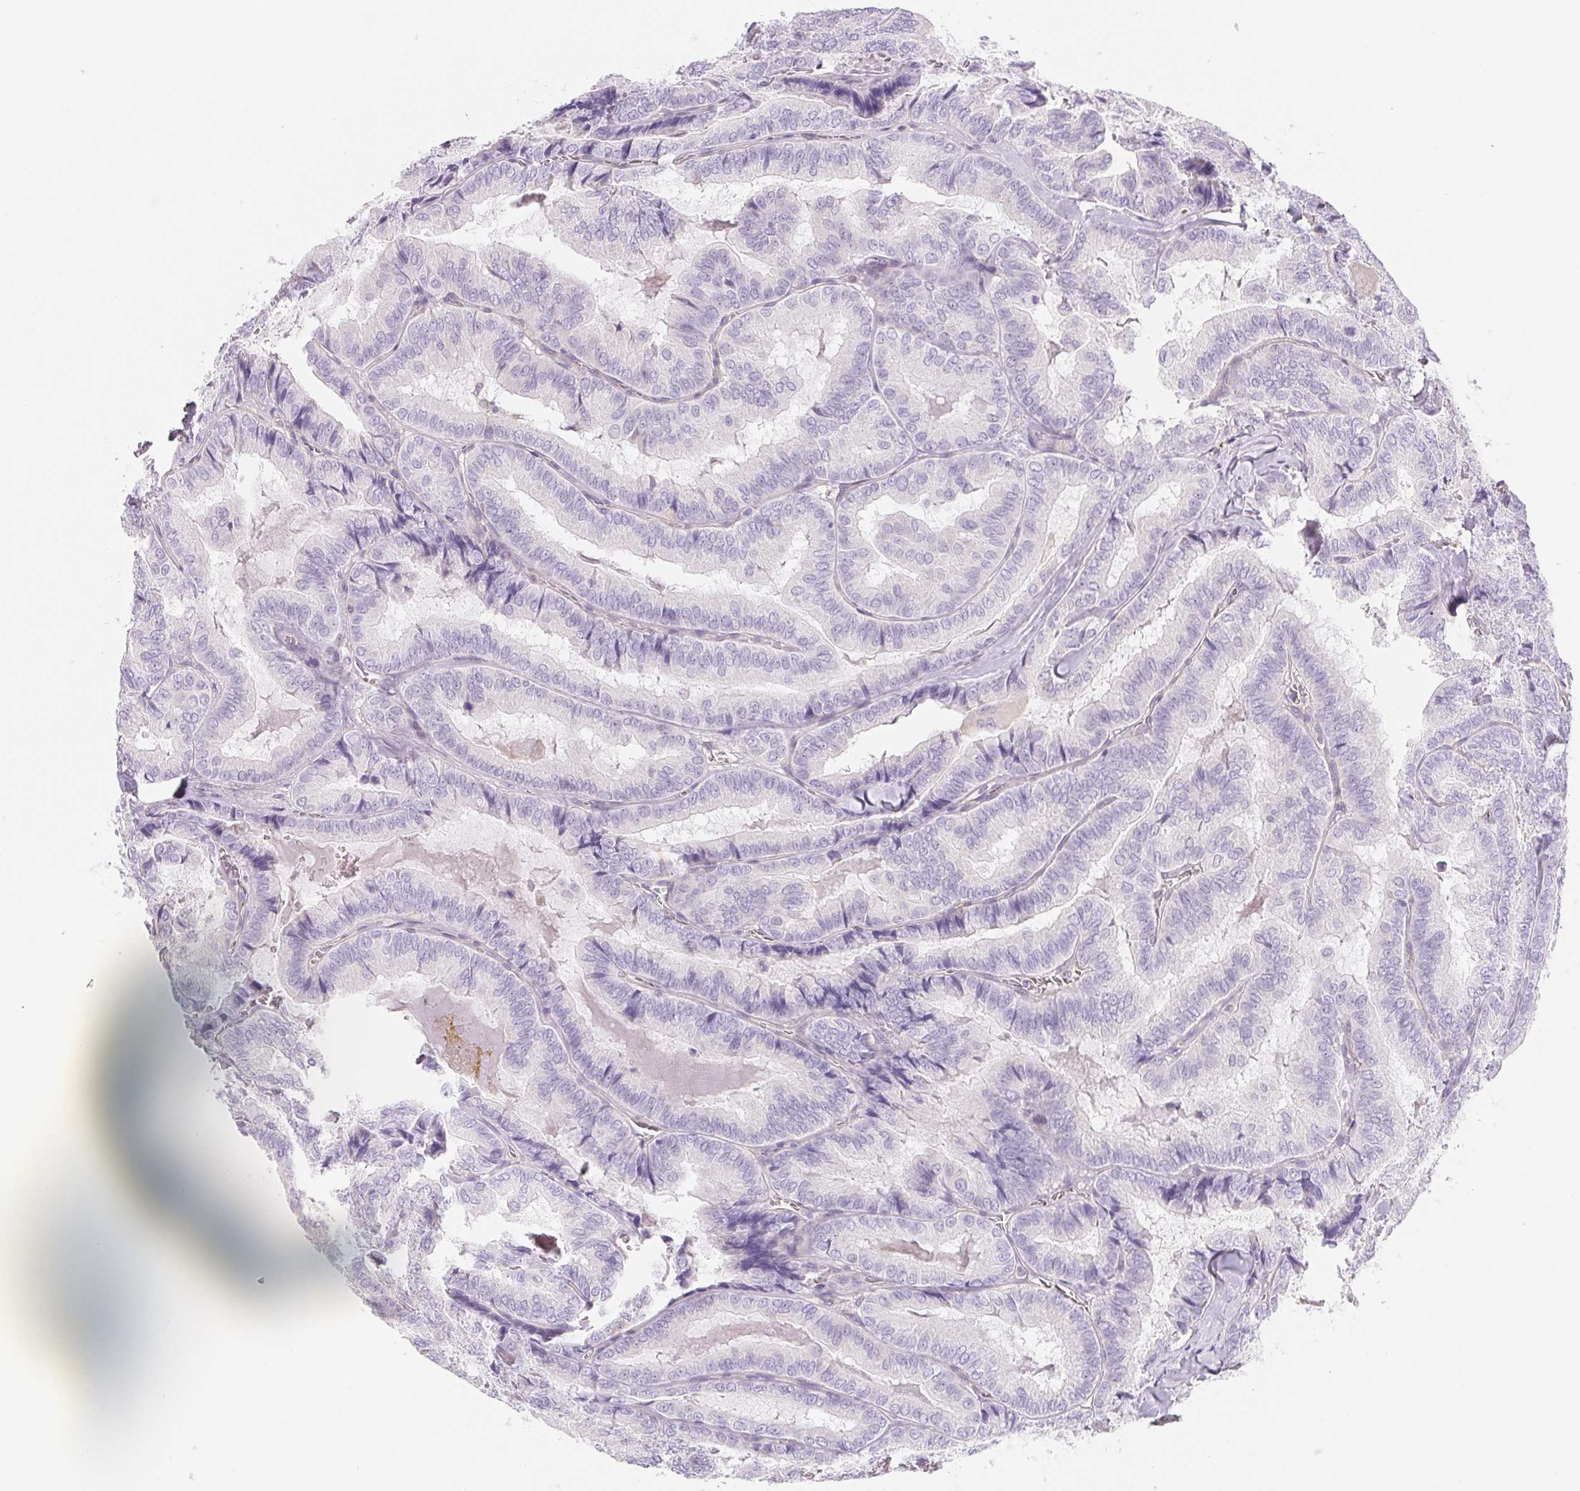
{"staining": {"intensity": "negative", "quantity": "none", "location": "none"}, "tissue": "thyroid cancer", "cell_type": "Tumor cells", "image_type": "cancer", "snomed": [{"axis": "morphology", "description": "Papillary adenocarcinoma, NOS"}, {"axis": "topography", "description": "Thyroid gland"}], "caption": "This is a histopathology image of immunohistochemistry staining of thyroid papillary adenocarcinoma, which shows no staining in tumor cells.", "gene": "CTNND2", "patient": {"sex": "female", "age": 75}}